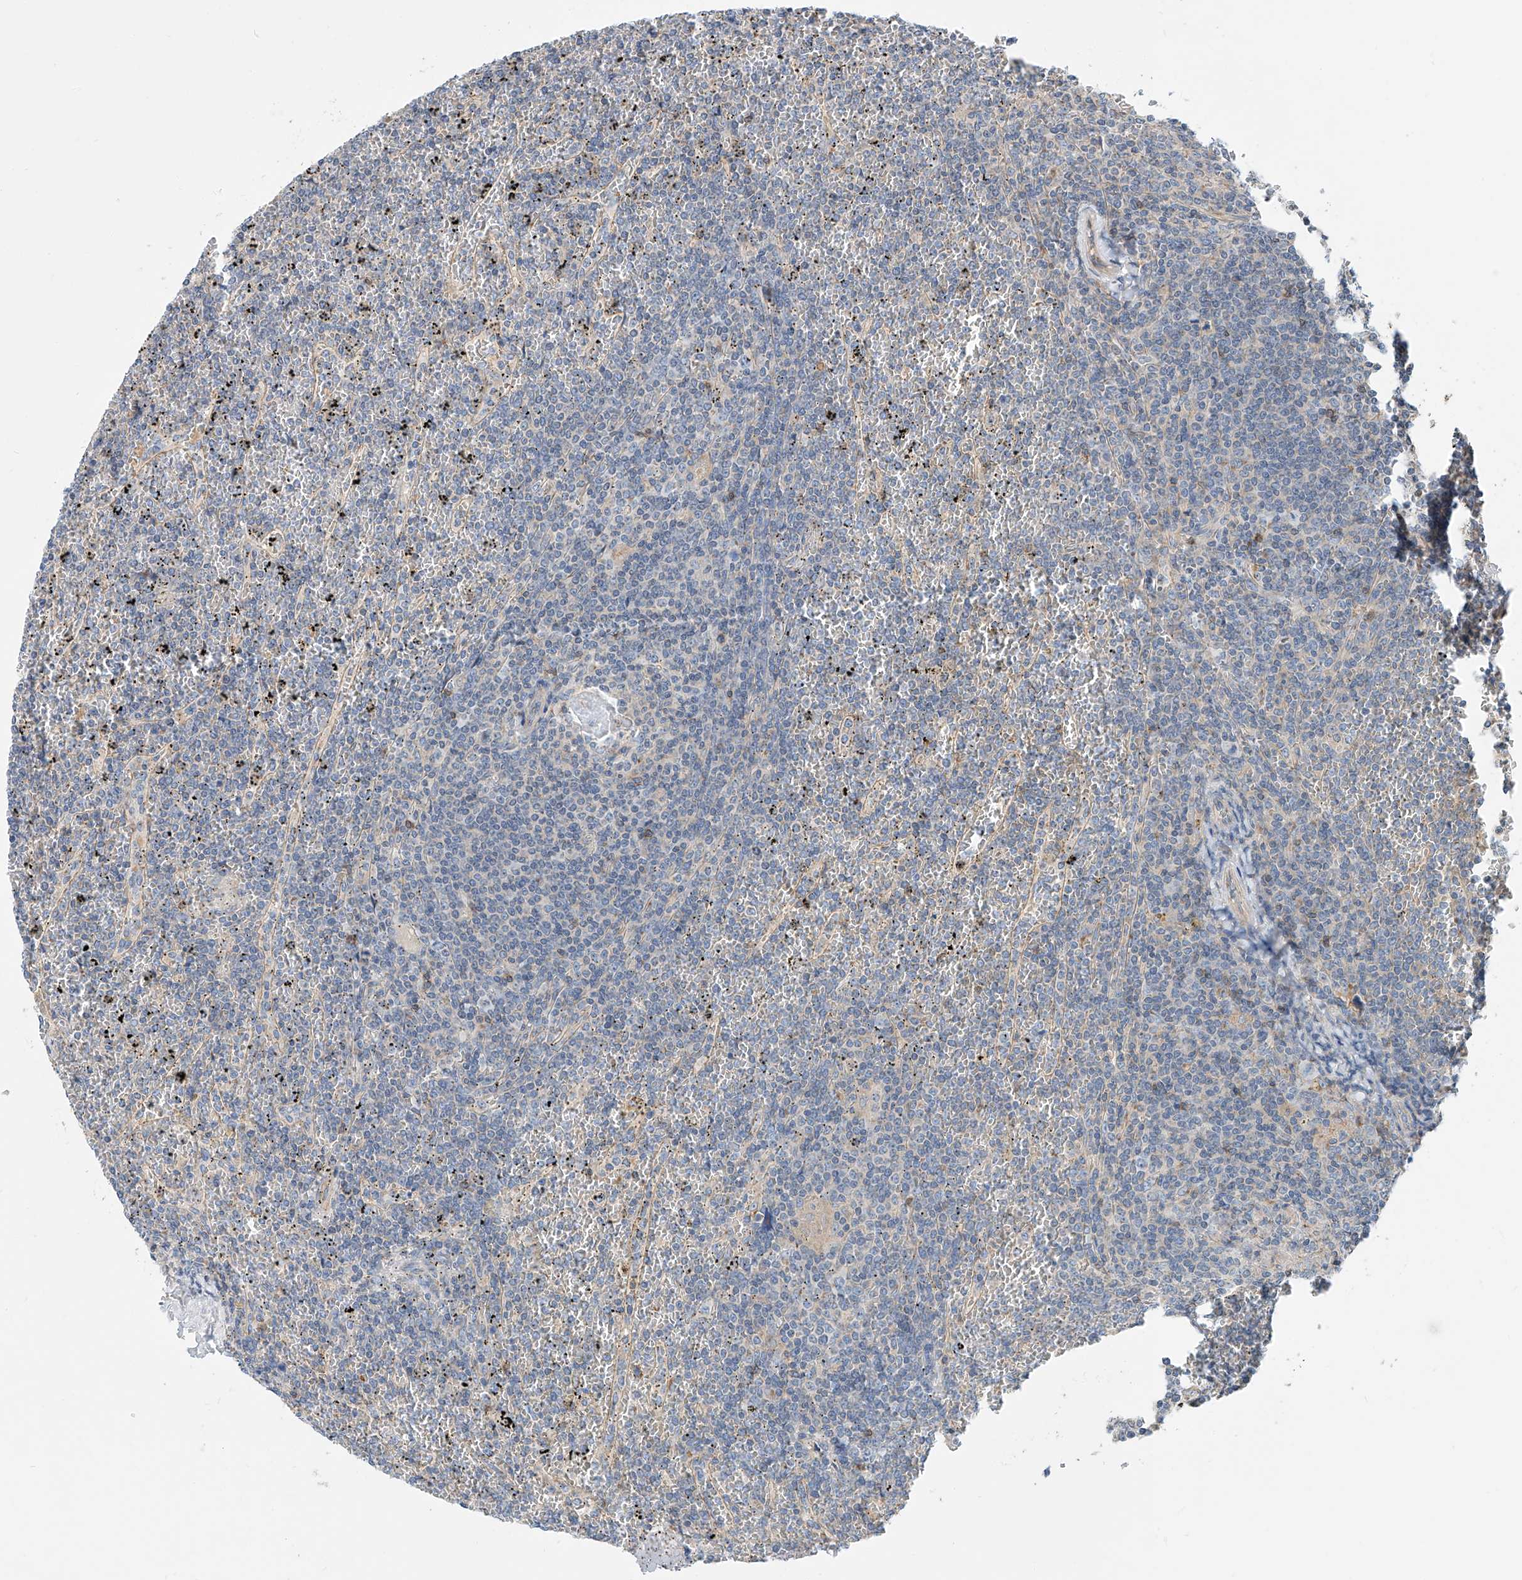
{"staining": {"intensity": "negative", "quantity": "none", "location": "none"}, "tissue": "lymphoma", "cell_type": "Tumor cells", "image_type": "cancer", "snomed": [{"axis": "morphology", "description": "Malignant lymphoma, non-Hodgkin's type, Low grade"}, {"axis": "topography", "description": "Spleen"}], "caption": "Micrograph shows no significant protein positivity in tumor cells of lymphoma.", "gene": "SLC22A7", "patient": {"sex": "female", "age": 19}}